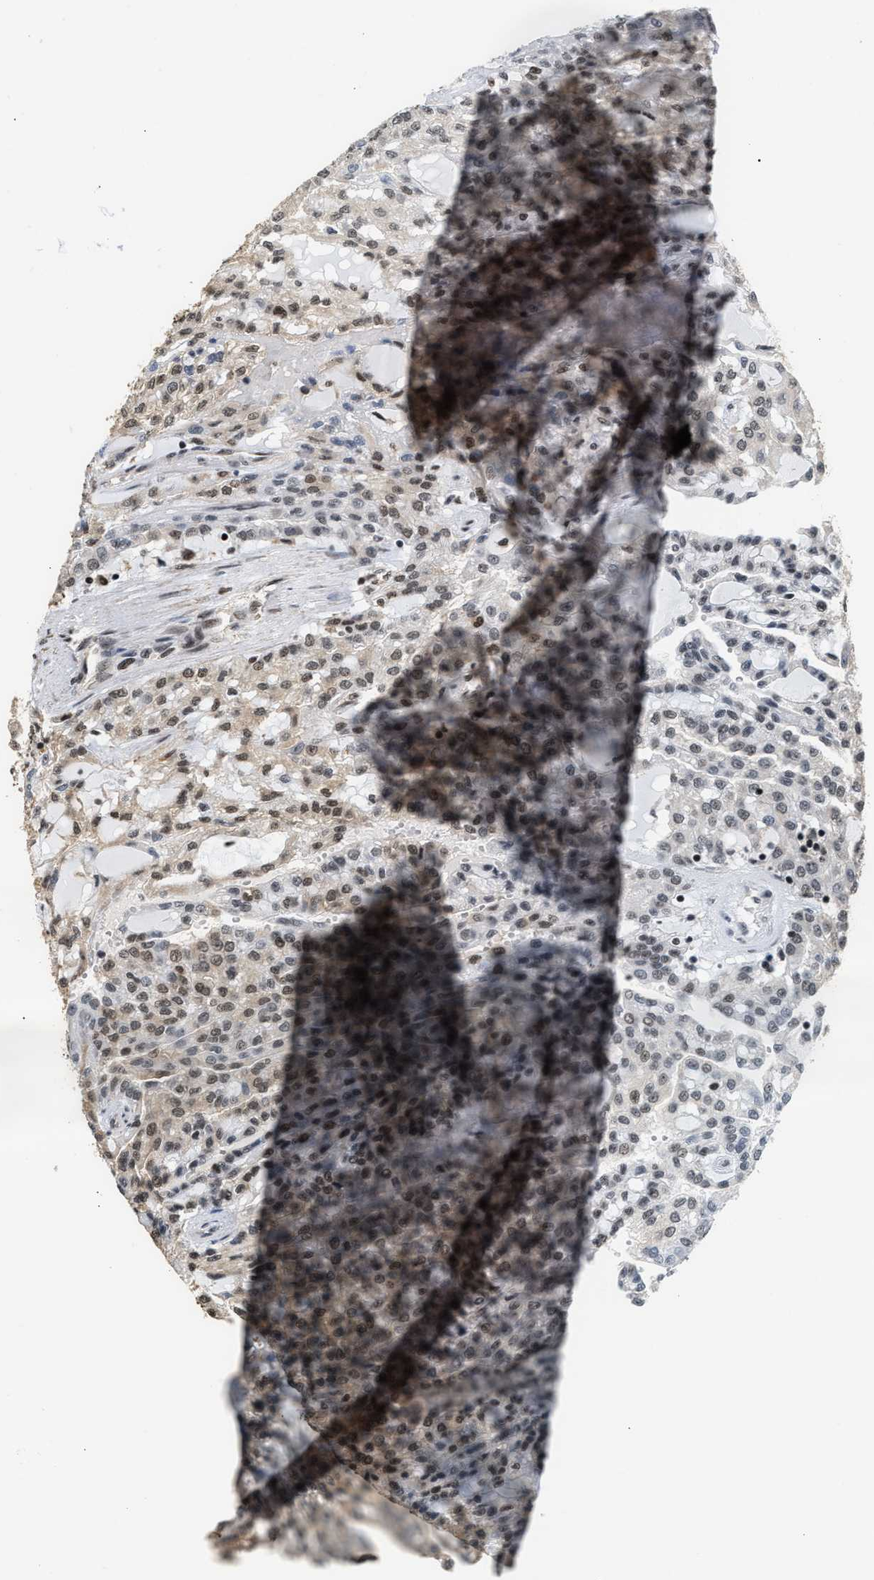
{"staining": {"intensity": "weak", "quantity": ">75%", "location": "cytoplasmic/membranous,nuclear"}, "tissue": "renal cancer", "cell_type": "Tumor cells", "image_type": "cancer", "snomed": [{"axis": "morphology", "description": "Adenocarcinoma, NOS"}, {"axis": "topography", "description": "Kidney"}], "caption": "Immunohistochemistry (DAB (3,3'-diaminobenzidine)) staining of adenocarcinoma (renal) exhibits weak cytoplasmic/membranous and nuclear protein staining in about >75% of tumor cells.", "gene": "RAD21", "patient": {"sex": "male", "age": 63}}